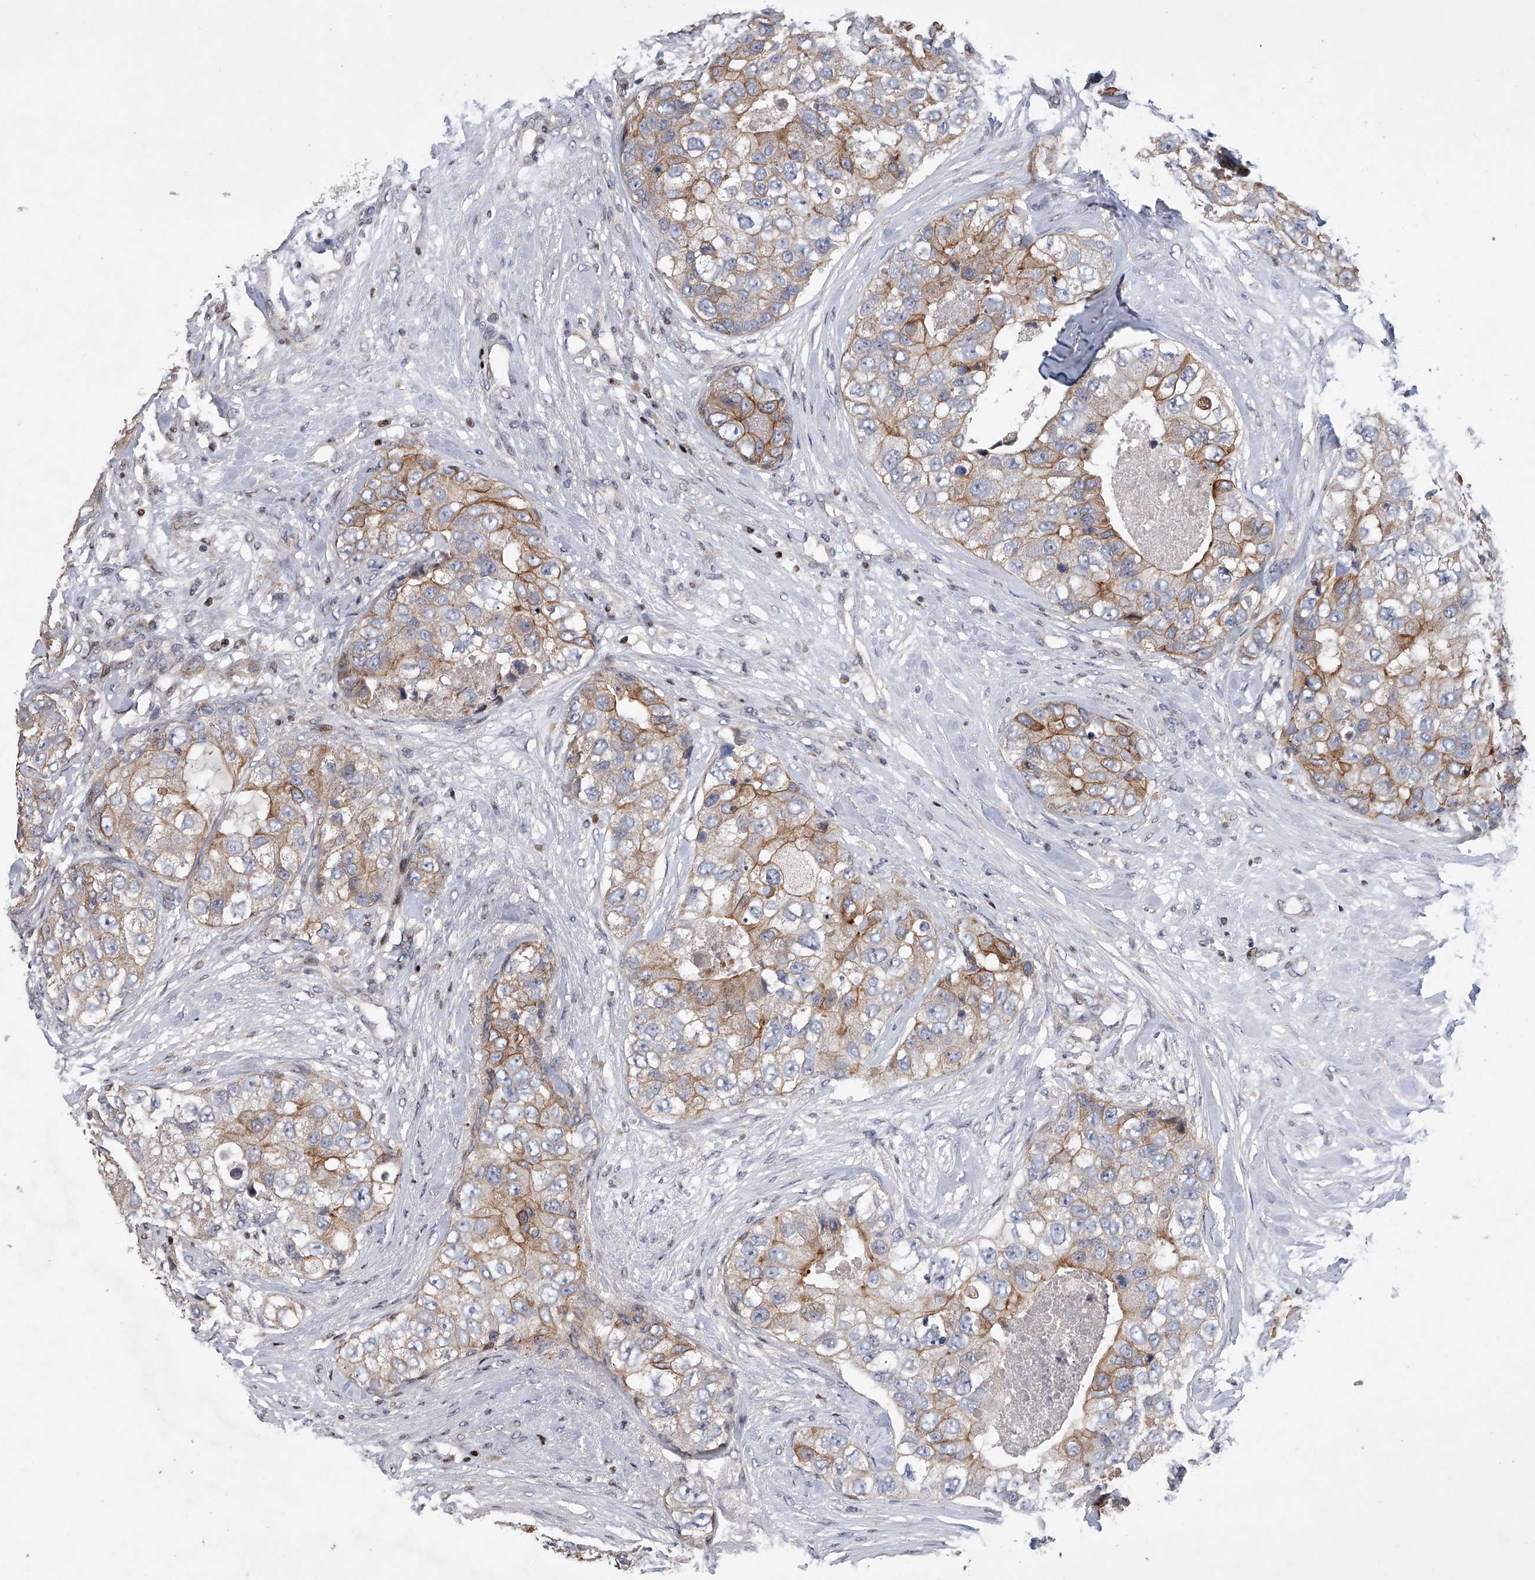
{"staining": {"intensity": "strong", "quantity": "25%-75%", "location": "cytoplasmic/membranous"}, "tissue": "breast cancer", "cell_type": "Tumor cells", "image_type": "cancer", "snomed": [{"axis": "morphology", "description": "Duct carcinoma"}, {"axis": "topography", "description": "Breast"}], "caption": "Immunohistochemical staining of human breast intraductal carcinoma displays strong cytoplasmic/membranous protein expression in about 25%-75% of tumor cells. (DAB (3,3'-diaminobenzidine) = brown stain, brightfield microscopy at high magnification).", "gene": "CDH12", "patient": {"sex": "female", "age": 62}}